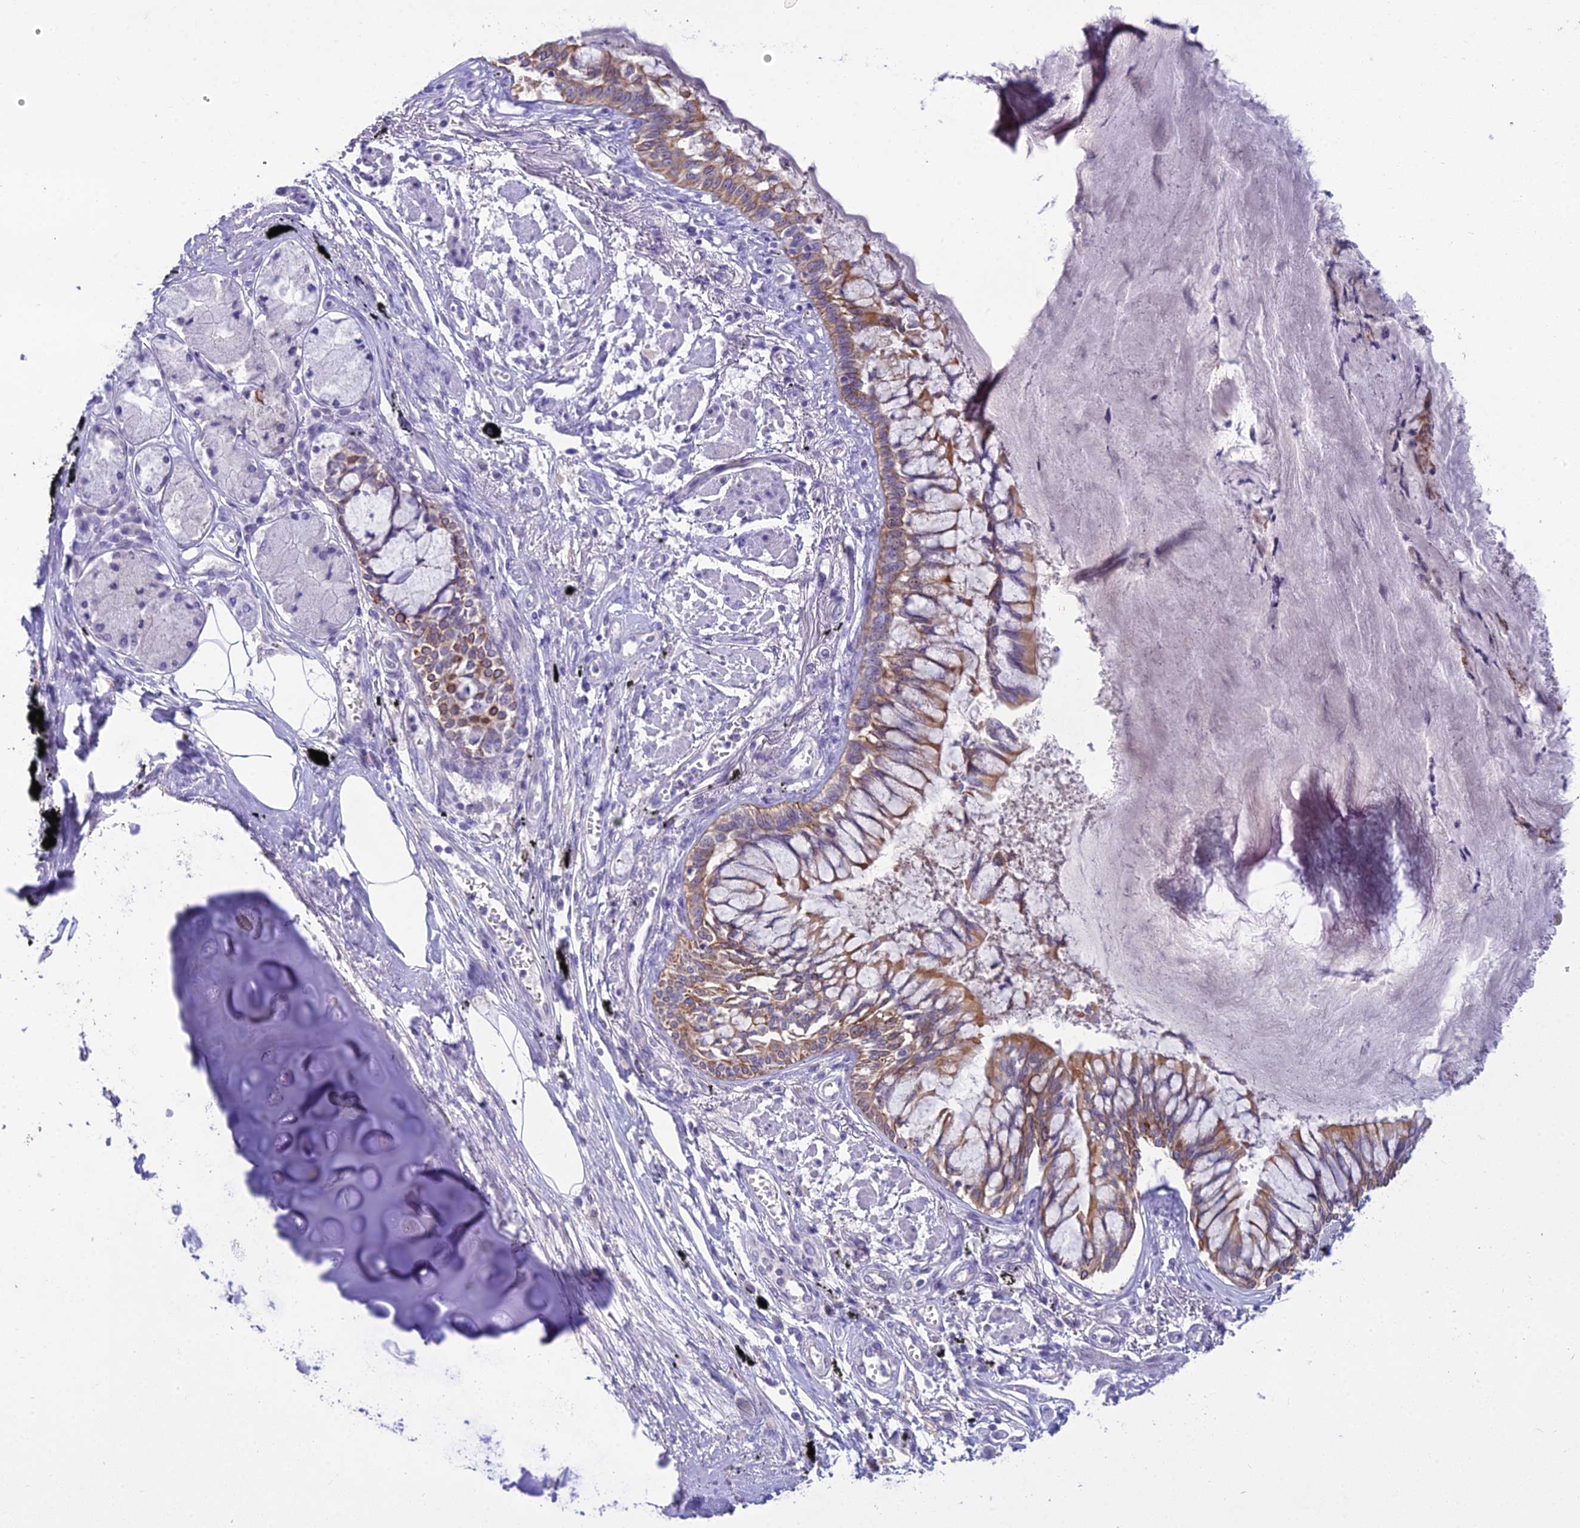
{"staining": {"intensity": "moderate", "quantity": ">75%", "location": "cytoplasmic/membranous"}, "tissue": "lung cancer", "cell_type": "Tumor cells", "image_type": "cancer", "snomed": [{"axis": "morphology", "description": "Adenocarcinoma, NOS"}, {"axis": "topography", "description": "Lung"}], "caption": "About >75% of tumor cells in lung cancer (adenocarcinoma) exhibit moderate cytoplasmic/membranous protein expression as visualized by brown immunohistochemical staining.", "gene": "SCRT1", "patient": {"sex": "male", "age": 67}}